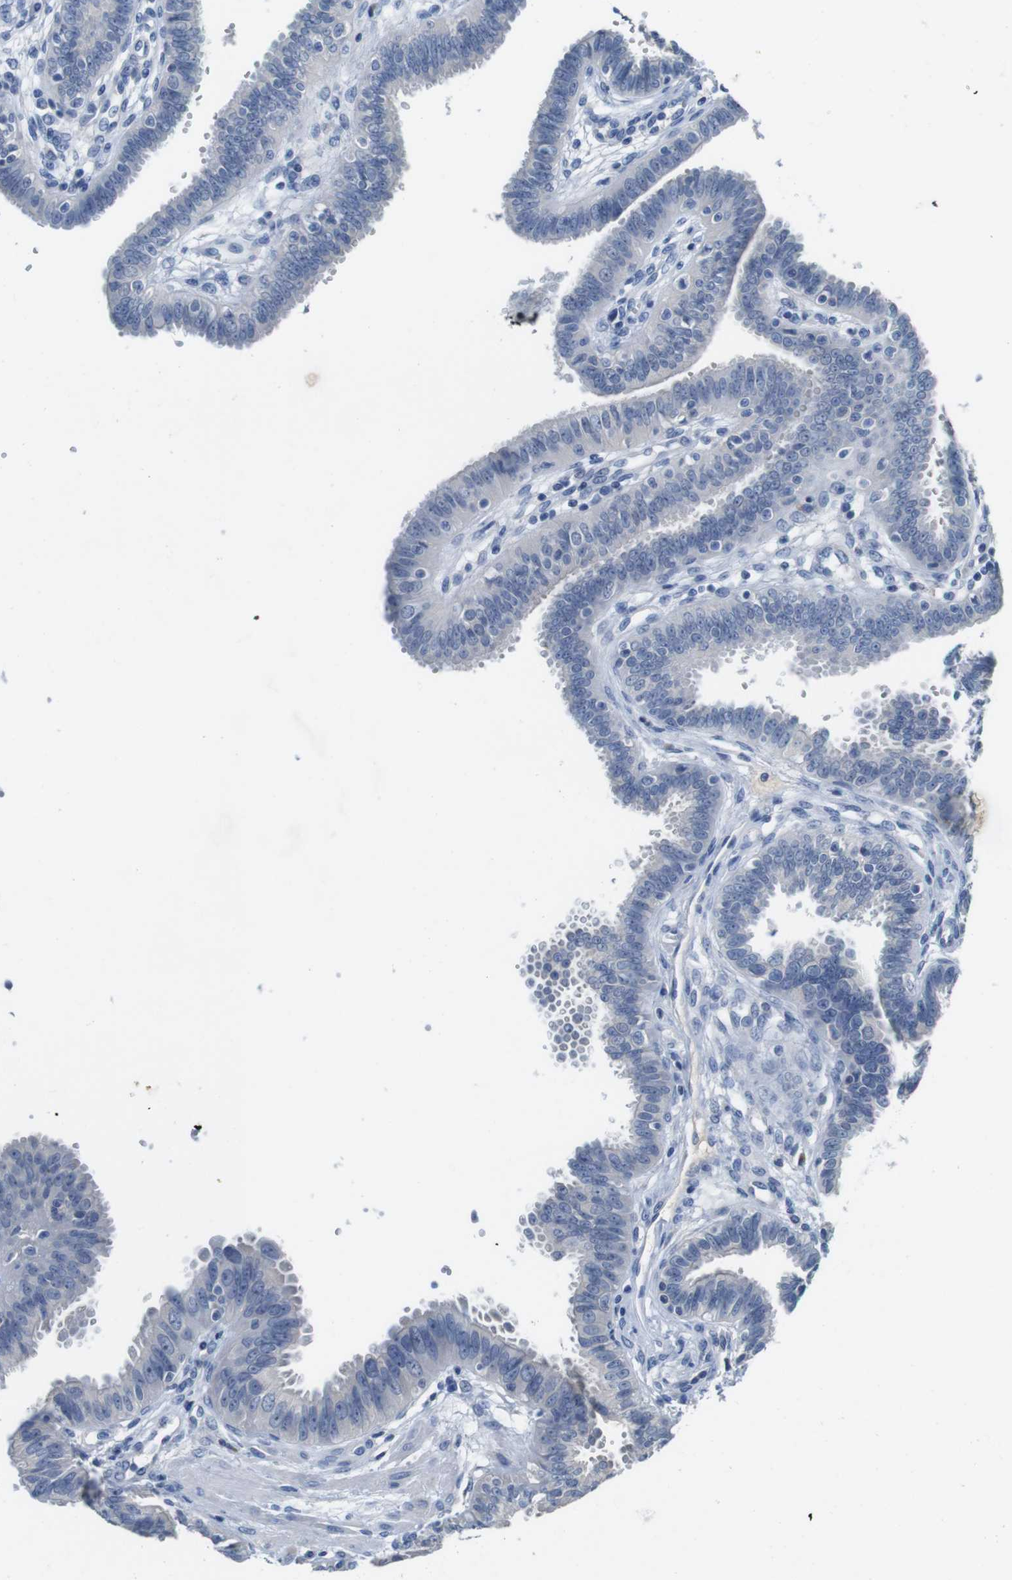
{"staining": {"intensity": "negative", "quantity": "none", "location": "none"}, "tissue": "fallopian tube", "cell_type": "Glandular cells", "image_type": "normal", "snomed": [{"axis": "morphology", "description": "Normal tissue, NOS"}, {"axis": "topography", "description": "Fallopian tube"}], "caption": "Micrograph shows no protein staining in glandular cells of normal fallopian tube. (Immunohistochemistry, brightfield microscopy, high magnification).", "gene": "SLC2A8", "patient": {"sex": "female", "age": 32}}